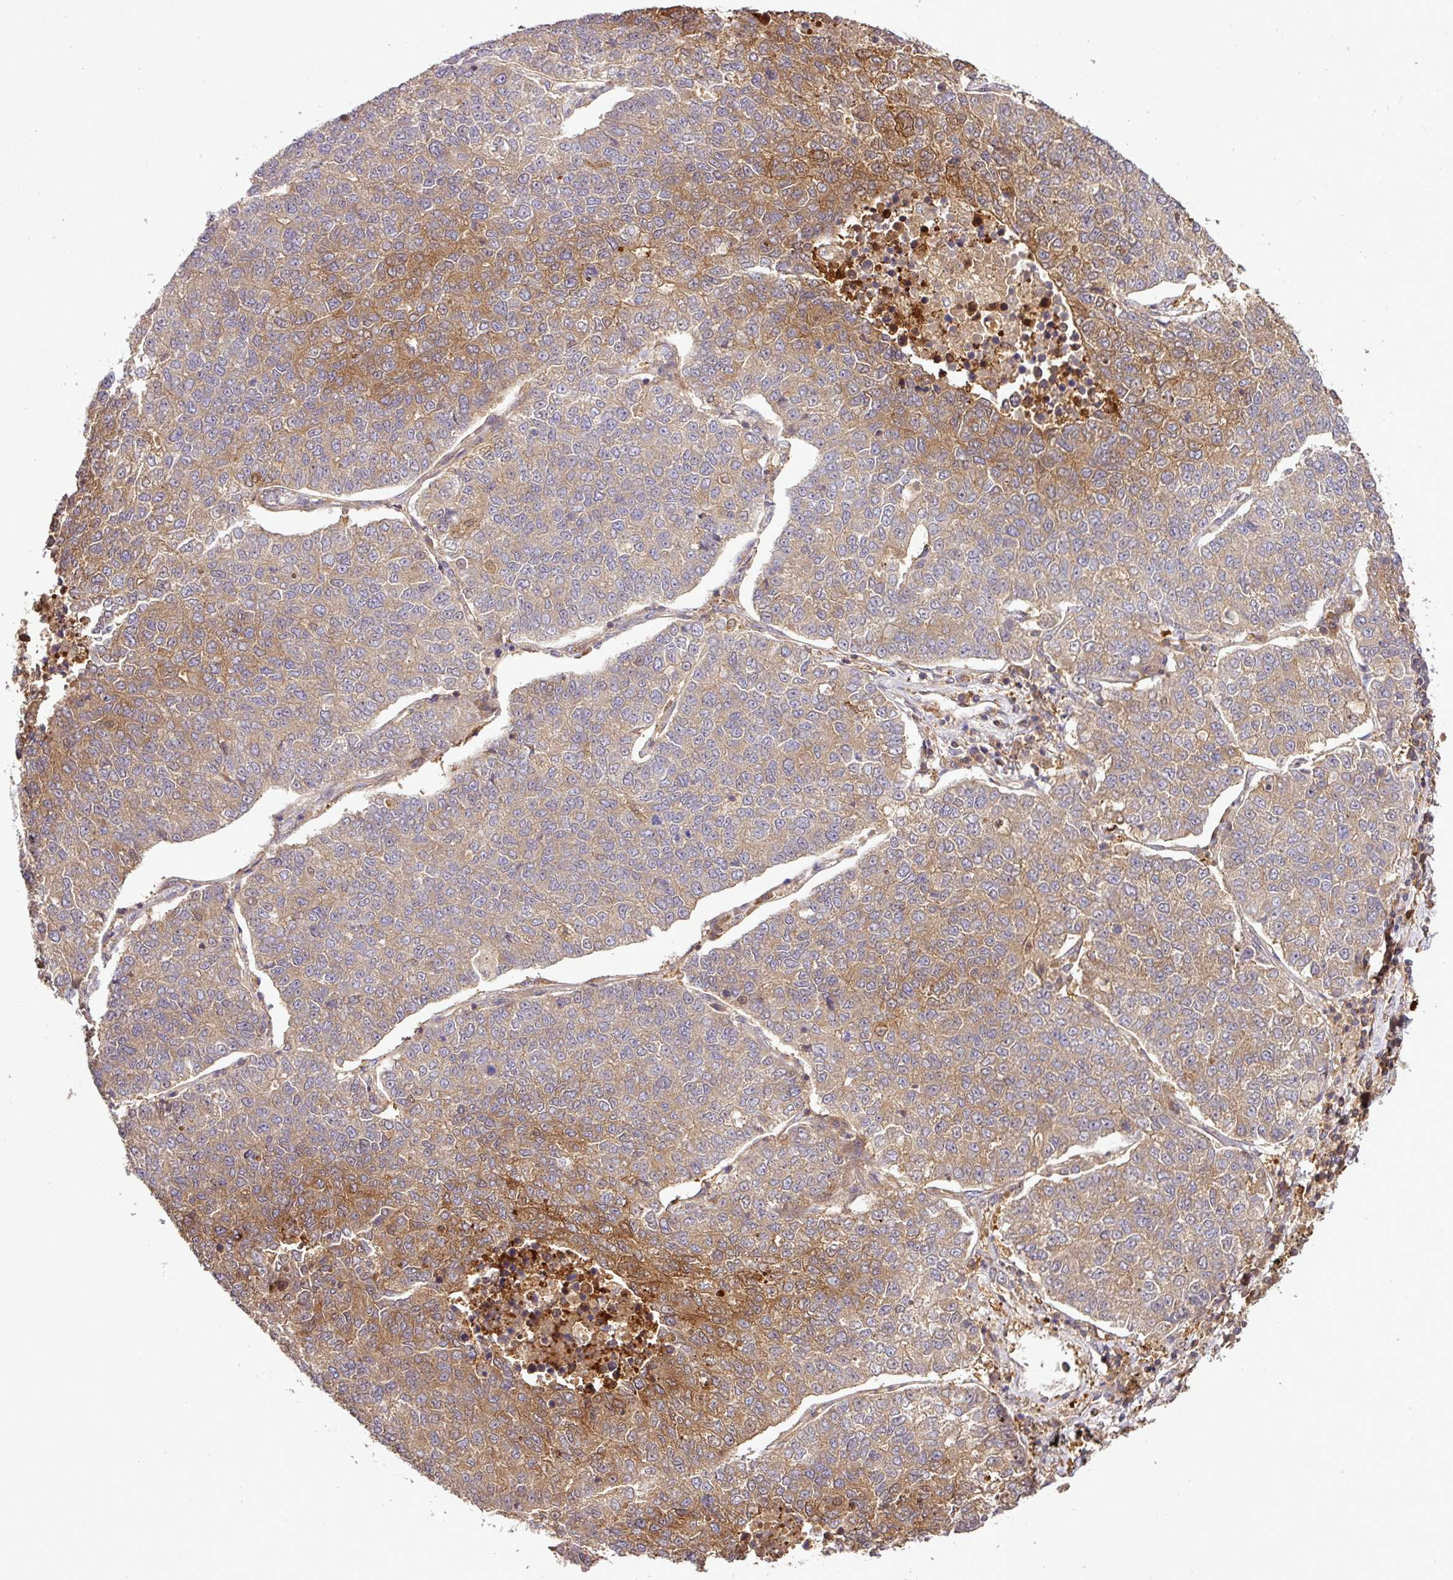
{"staining": {"intensity": "moderate", "quantity": "25%-75%", "location": "cytoplasmic/membranous"}, "tissue": "lung cancer", "cell_type": "Tumor cells", "image_type": "cancer", "snomed": [{"axis": "morphology", "description": "Adenocarcinoma, NOS"}, {"axis": "topography", "description": "Lung"}], "caption": "This is an image of IHC staining of adenocarcinoma (lung), which shows moderate expression in the cytoplasmic/membranous of tumor cells.", "gene": "TMEM107", "patient": {"sex": "male", "age": 49}}